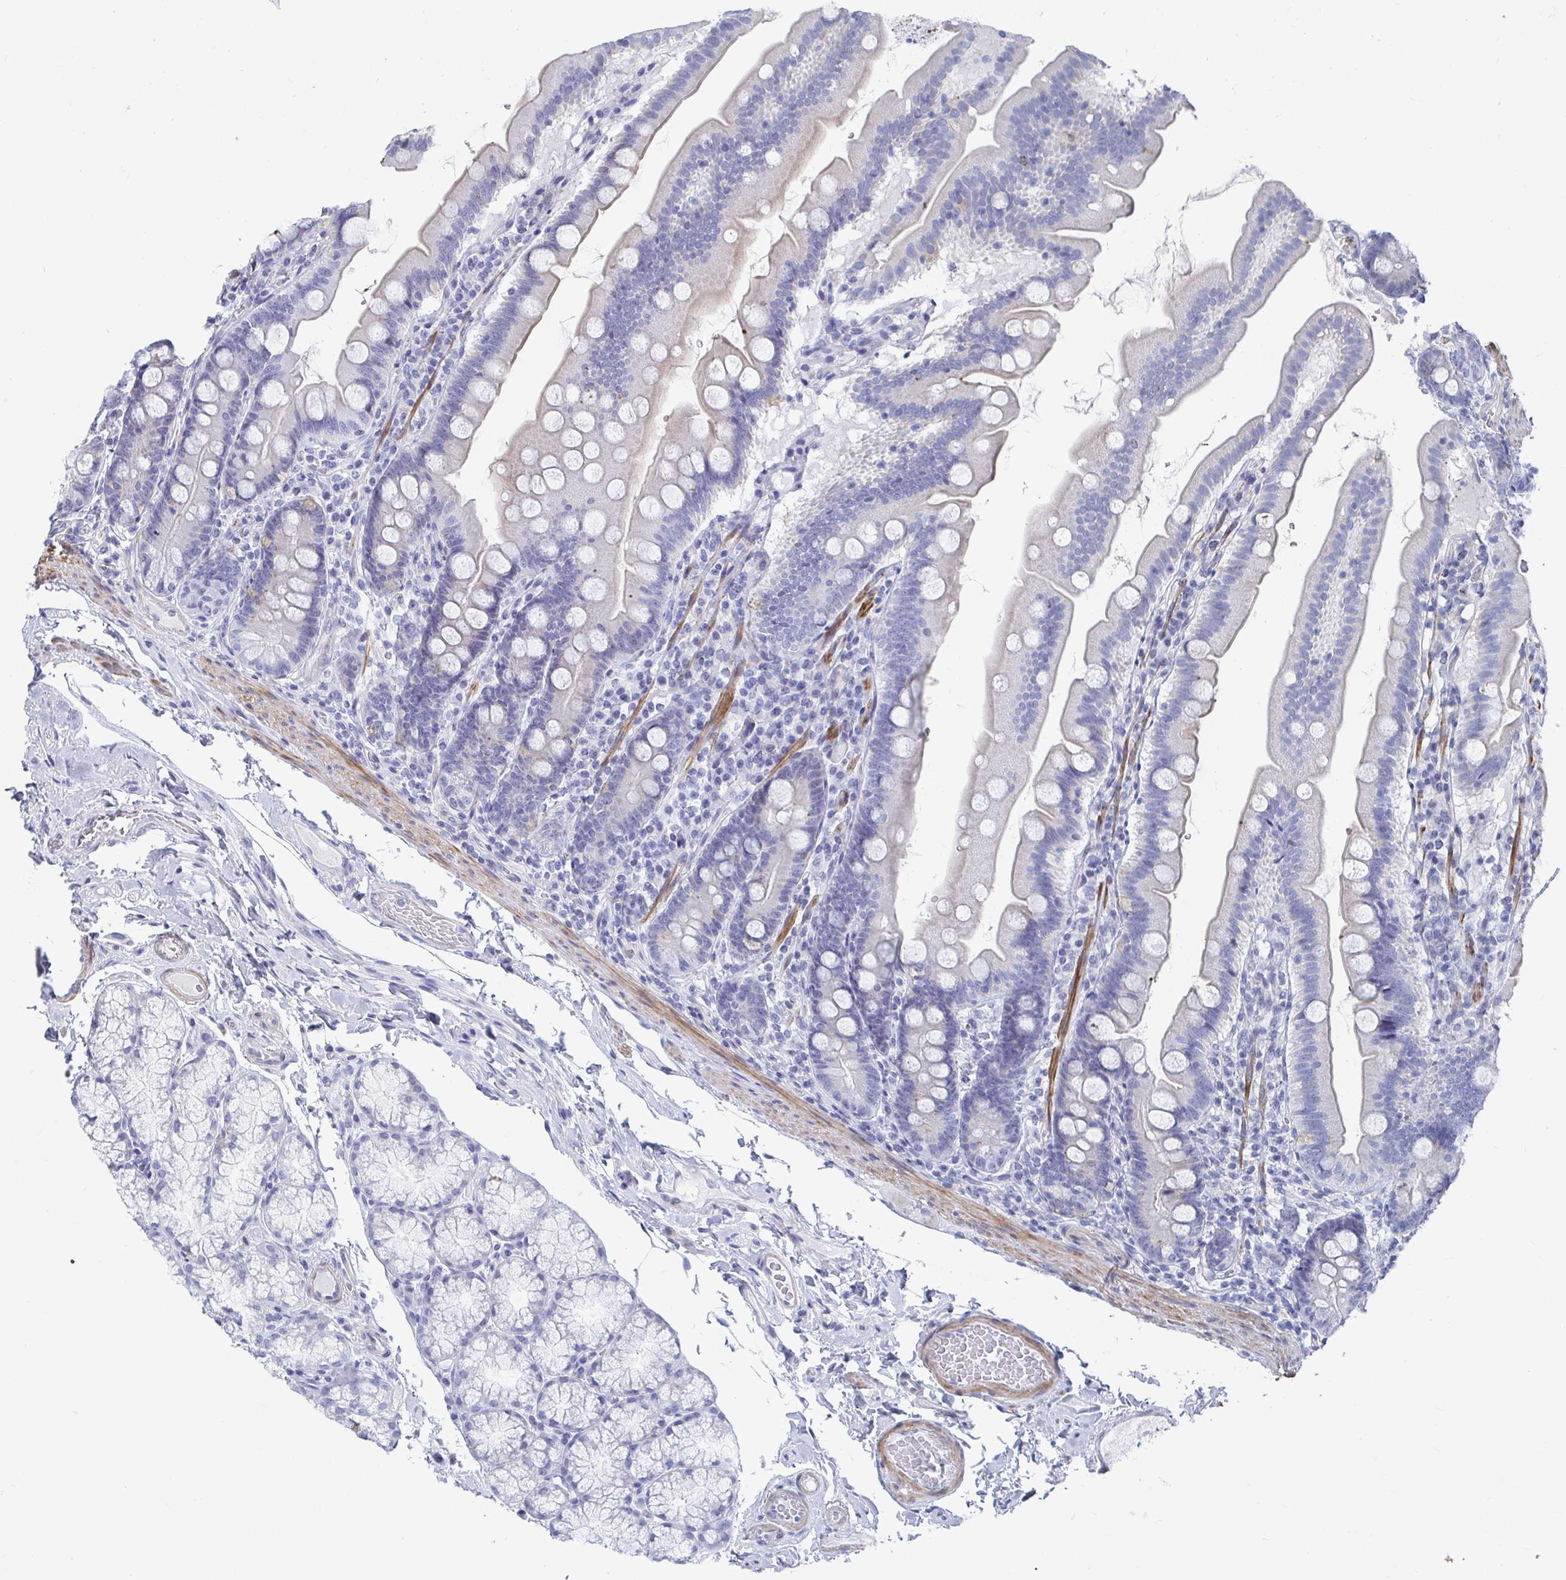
{"staining": {"intensity": "negative", "quantity": "none", "location": "none"}, "tissue": "duodenum", "cell_type": "Glandular cells", "image_type": "normal", "snomed": [{"axis": "morphology", "description": "Normal tissue, NOS"}, {"axis": "topography", "description": "Duodenum"}], "caption": "A micrograph of duodenum stained for a protein reveals no brown staining in glandular cells. (DAB immunohistochemistry (IHC) with hematoxylin counter stain).", "gene": "ZFP82", "patient": {"sex": "female", "age": 67}}